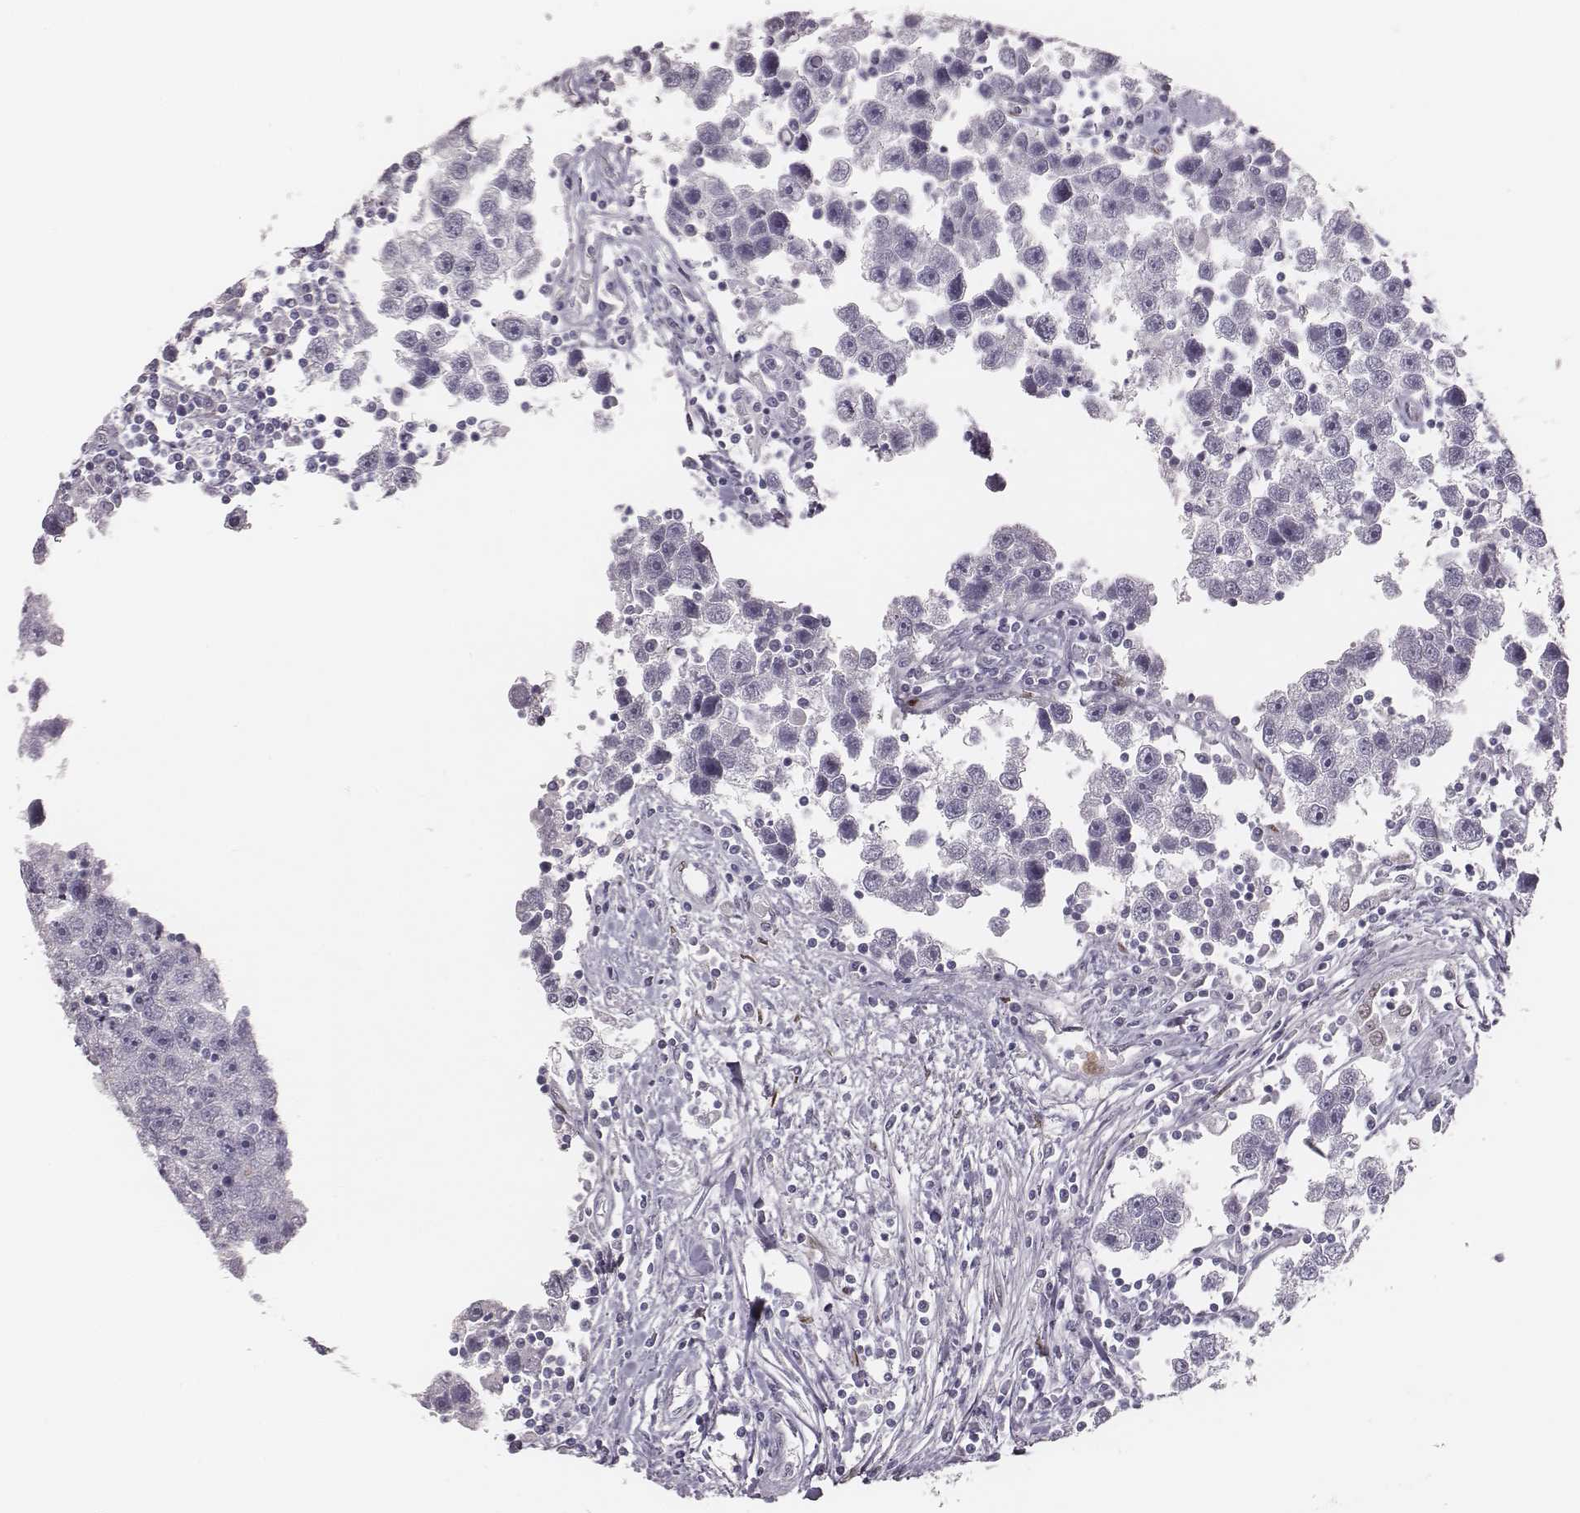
{"staining": {"intensity": "negative", "quantity": "none", "location": "none"}, "tissue": "testis cancer", "cell_type": "Tumor cells", "image_type": "cancer", "snomed": [{"axis": "morphology", "description": "Seminoma, NOS"}, {"axis": "topography", "description": "Testis"}], "caption": "Testis cancer was stained to show a protein in brown. There is no significant positivity in tumor cells.", "gene": "ADGRF4", "patient": {"sex": "male", "age": 30}}